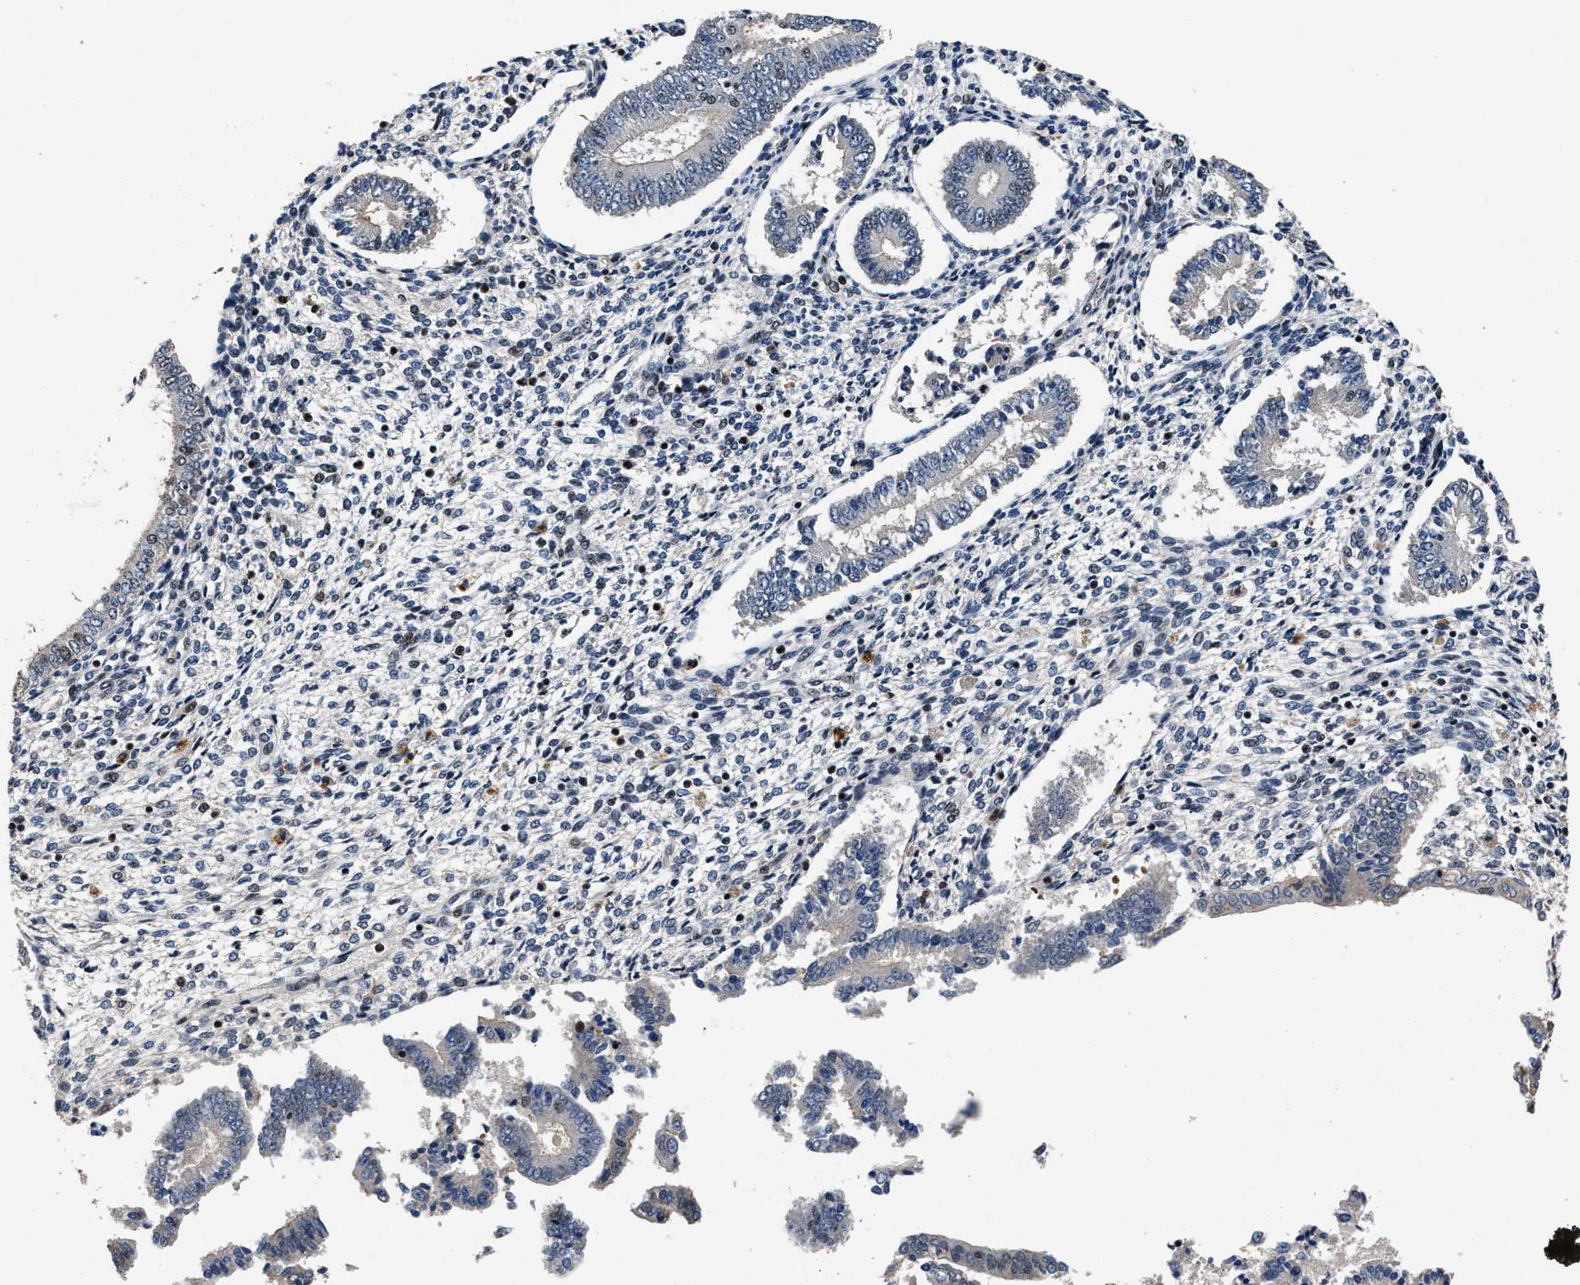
{"staining": {"intensity": "weak", "quantity": "25%-75%", "location": "nuclear"}, "tissue": "endometrium", "cell_type": "Cells in endometrial stroma", "image_type": "normal", "snomed": [{"axis": "morphology", "description": "Normal tissue, NOS"}, {"axis": "topography", "description": "Endometrium"}], "caption": "Endometrium stained for a protein (brown) exhibits weak nuclear positive staining in approximately 25%-75% of cells in endometrial stroma.", "gene": "ZNF233", "patient": {"sex": "female", "age": 42}}